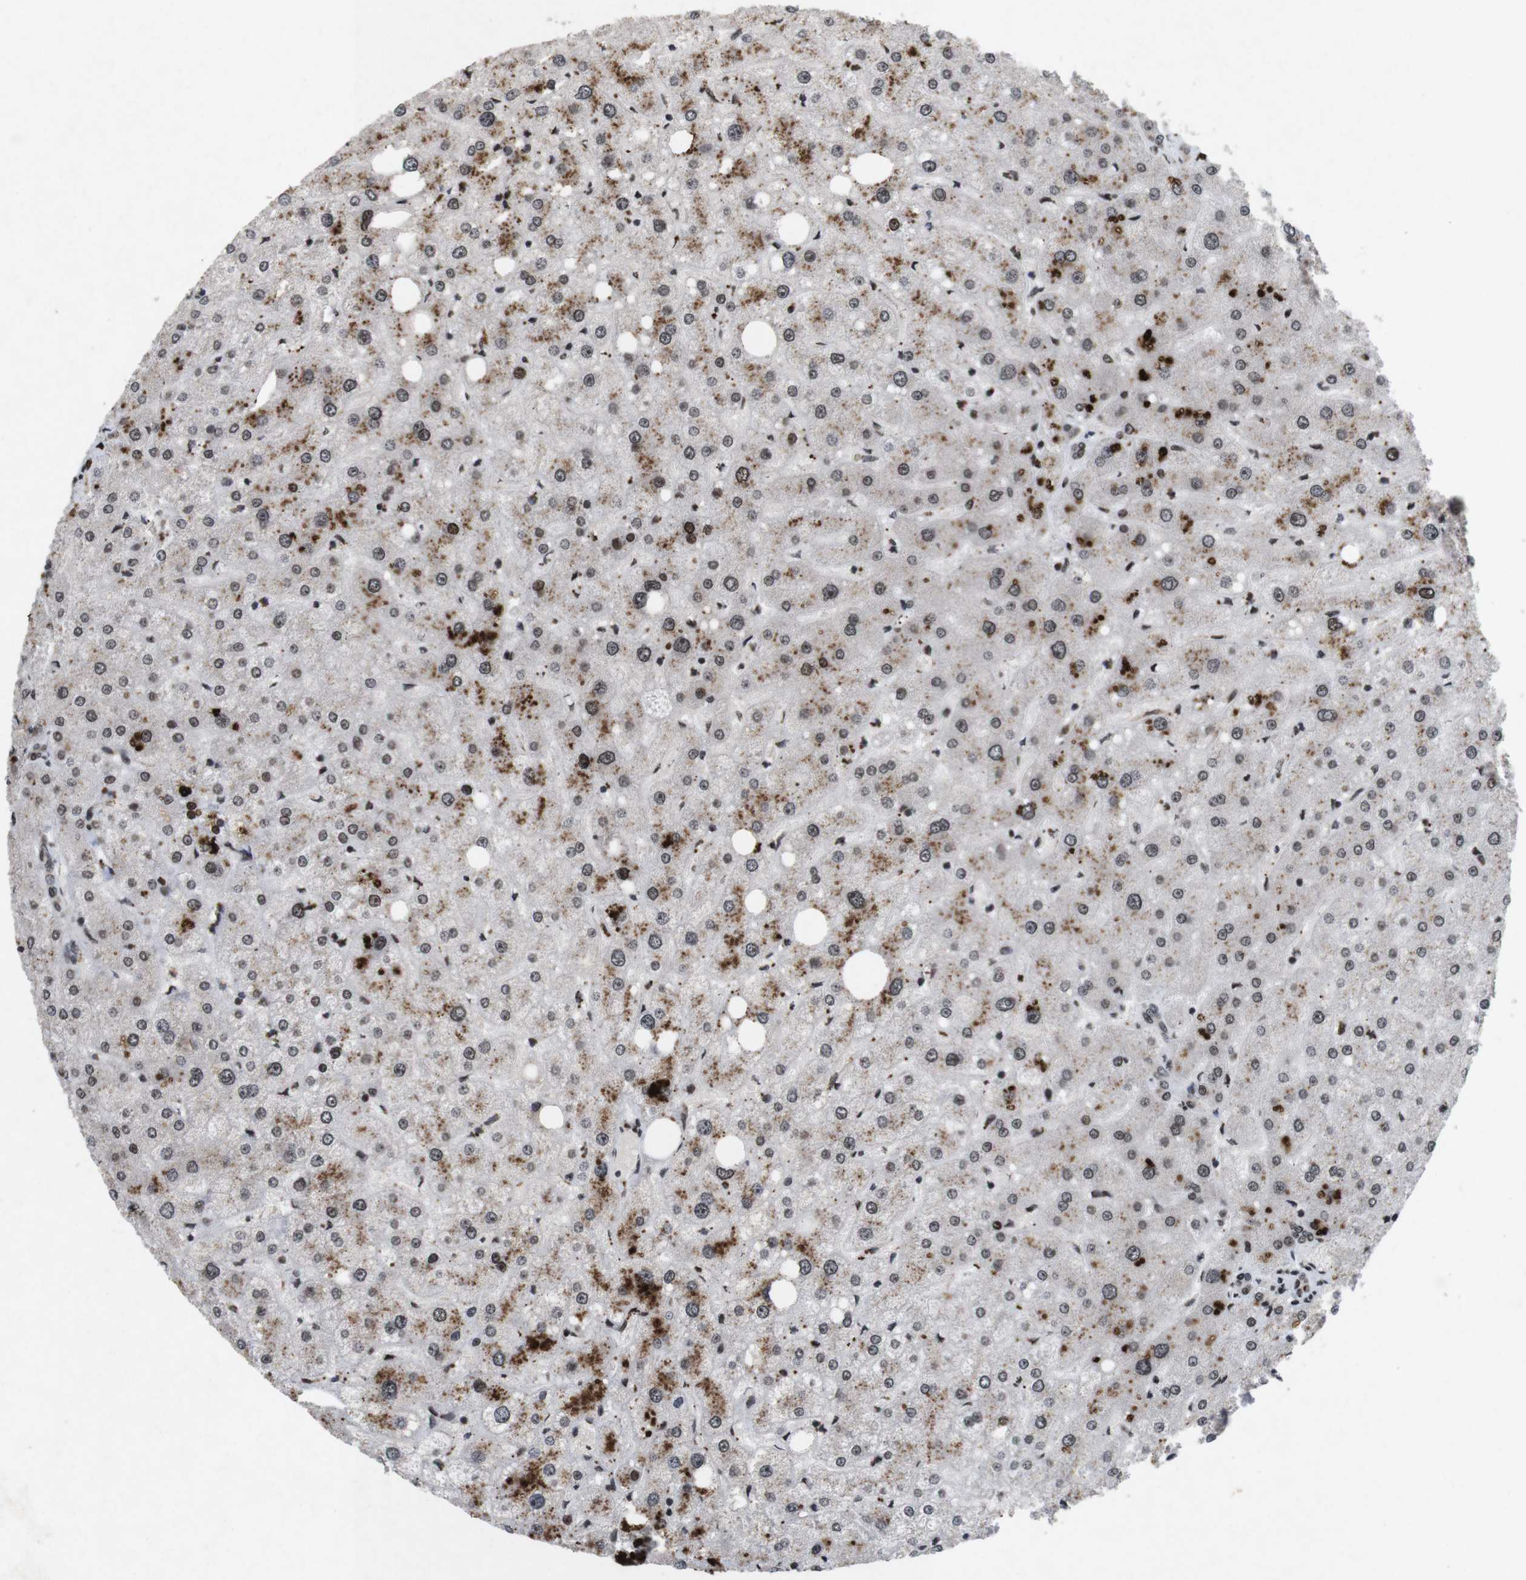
{"staining": {"intensity": "moderate", "quantity": ">75%", "location": "nuclear"}, "tissue": "liver", "cell_type": "Cholangiocytes", "image_type": "normal", "snomed": [{"axis": "morphology", "description": "Normal tissue, NOS"}, {"axis": "topography", "description": "Liver"}], "caption": "Immunohistochemistry photomicrograph of benign liver: human liver stained using immunohistochemistry (IHC) demonstrates medium levels of moderate protein expression localized specifically in the nuclear of cholangiocytes, appearing as a nuclear brown color.", "gene": "MAGEH1", "patient": {"sex": "male", "age": 73}}